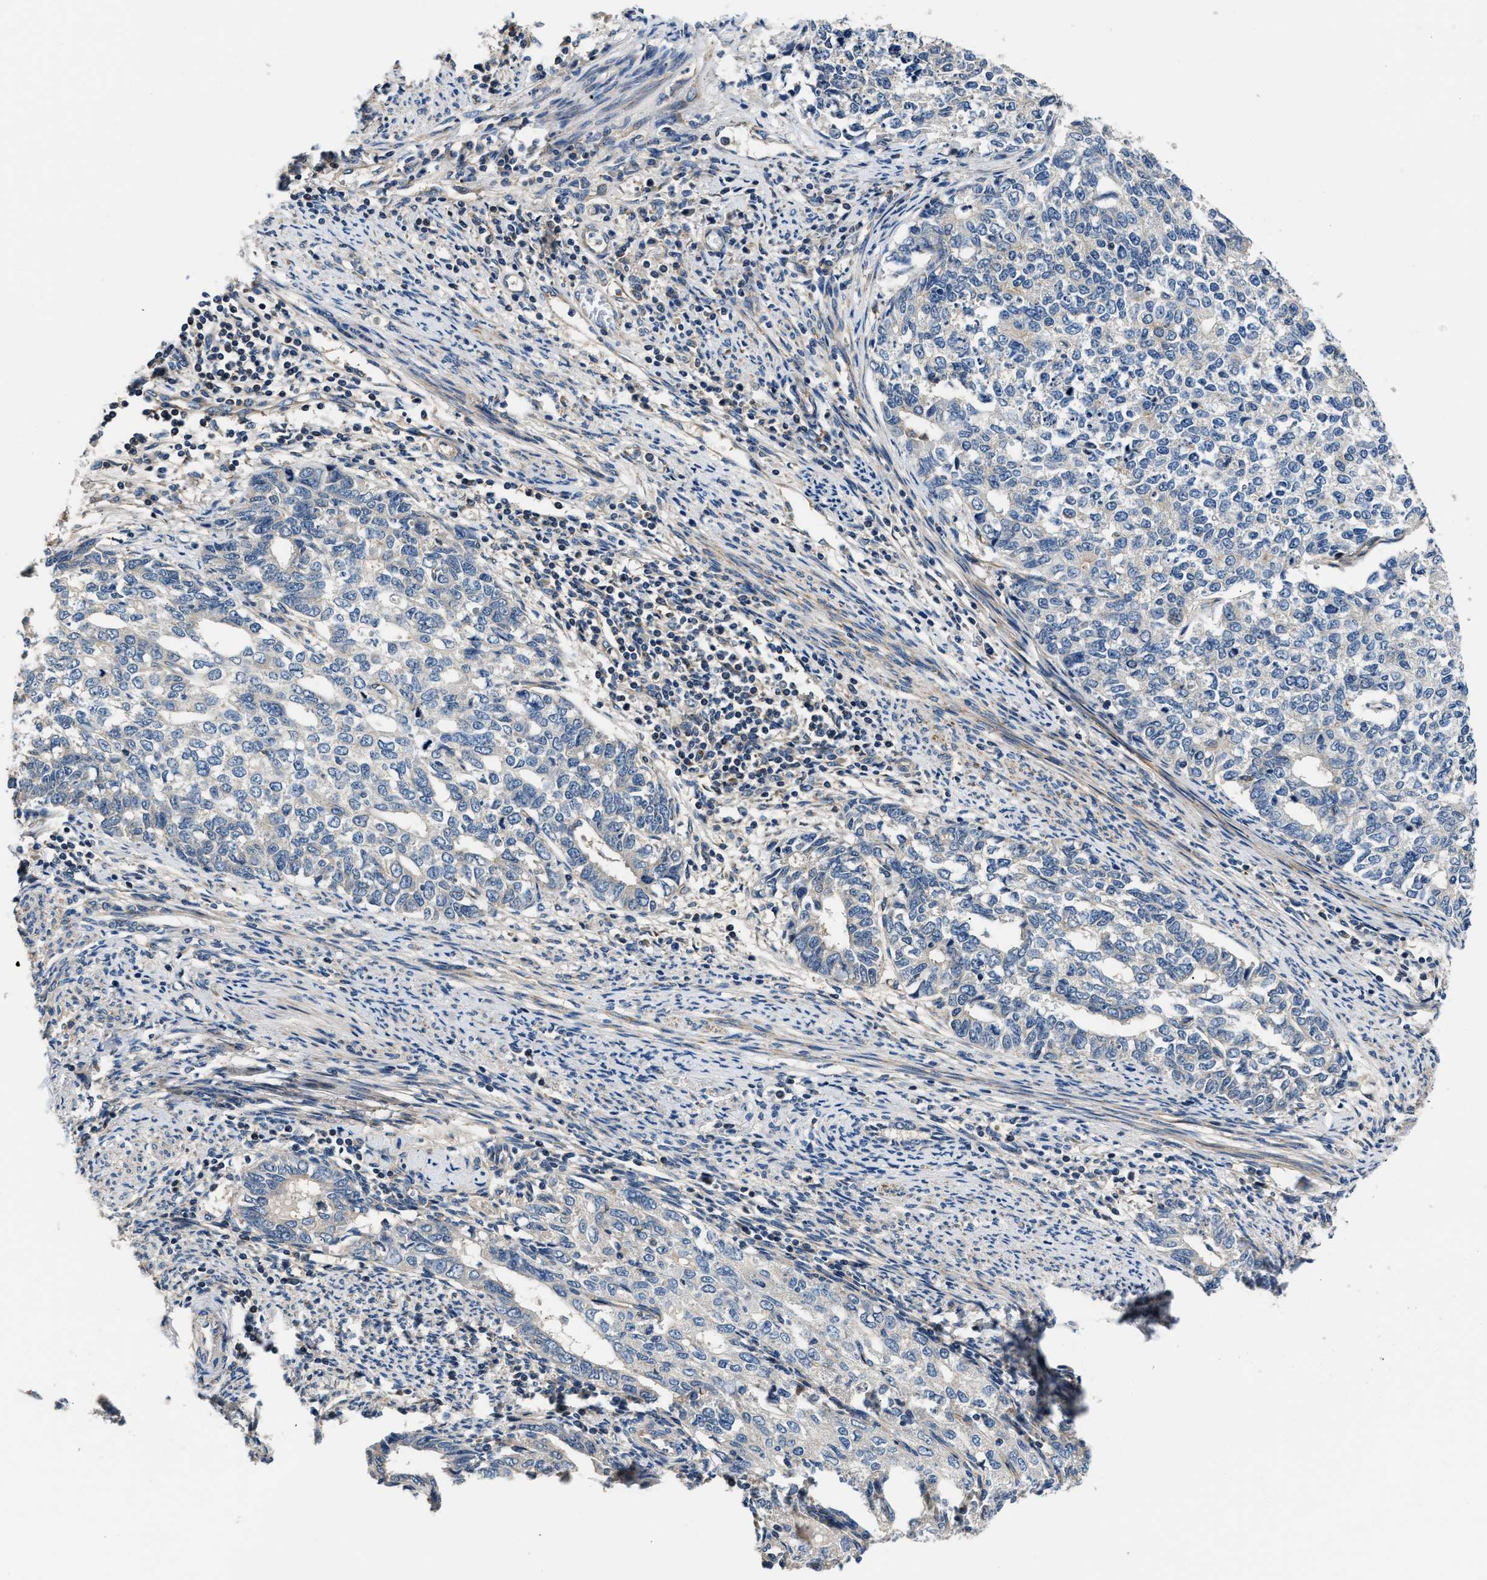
{"staining": {"intensity": "negative", "quantity": "none", "location": "none"}, "tissue": "cervical cancer", "cell_type": "Tumor cells", "image_type": "cancer", "snomed": [{"axis": "morphology", "description": "Squamous cell carcinoma, NOS"}, {"axis": "topography", "description": "Cervix"}], "caption": "Immunohistochemistry of cervical cancer exhibits no positivity in tumor cells.", "gene": "TEX2", "patient": {"sex": "female", "age": 63}}